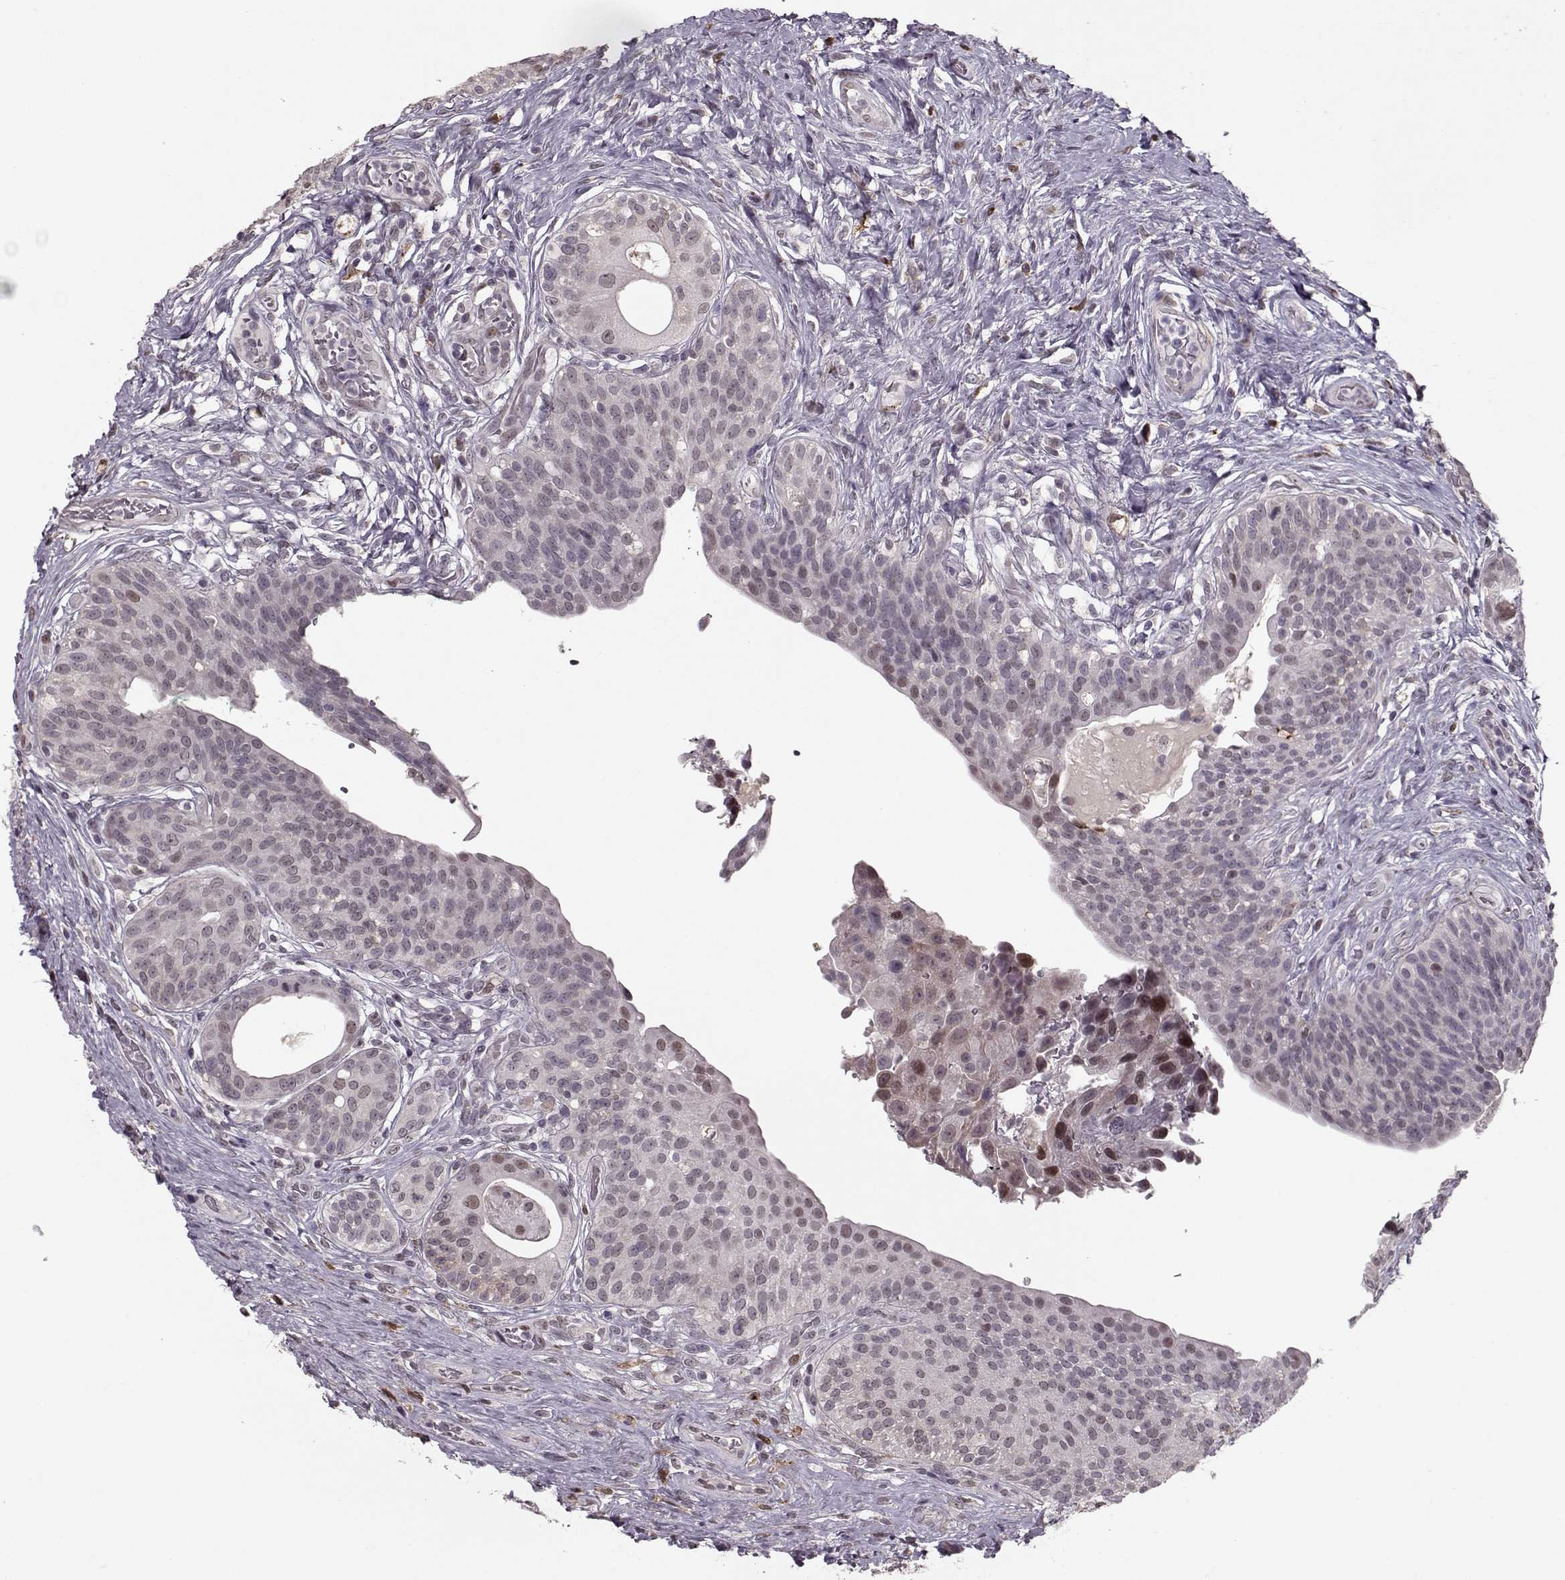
{"staining": {"intensity": "moderate", "quantity": ">75%", "location": "nuclear"}, "tissue": "urothelial cancer", "cell_type": "Tumor cells", "image_type": "cancer", "snomed": [{"axis": "morphology", "description": "Urothelial carcinoma, High grade"}, {"axis": "topography", "description": "Urinary bladder"}], "caption": "There is medium levels of moderate nuclear positivity in tumor cells of high-grade urothelial carcinoma, as demonstrated by immunohistochemical staining (brown color).", "gene": "DNAI3", "patient": {"sex": "male", "age": 79}}